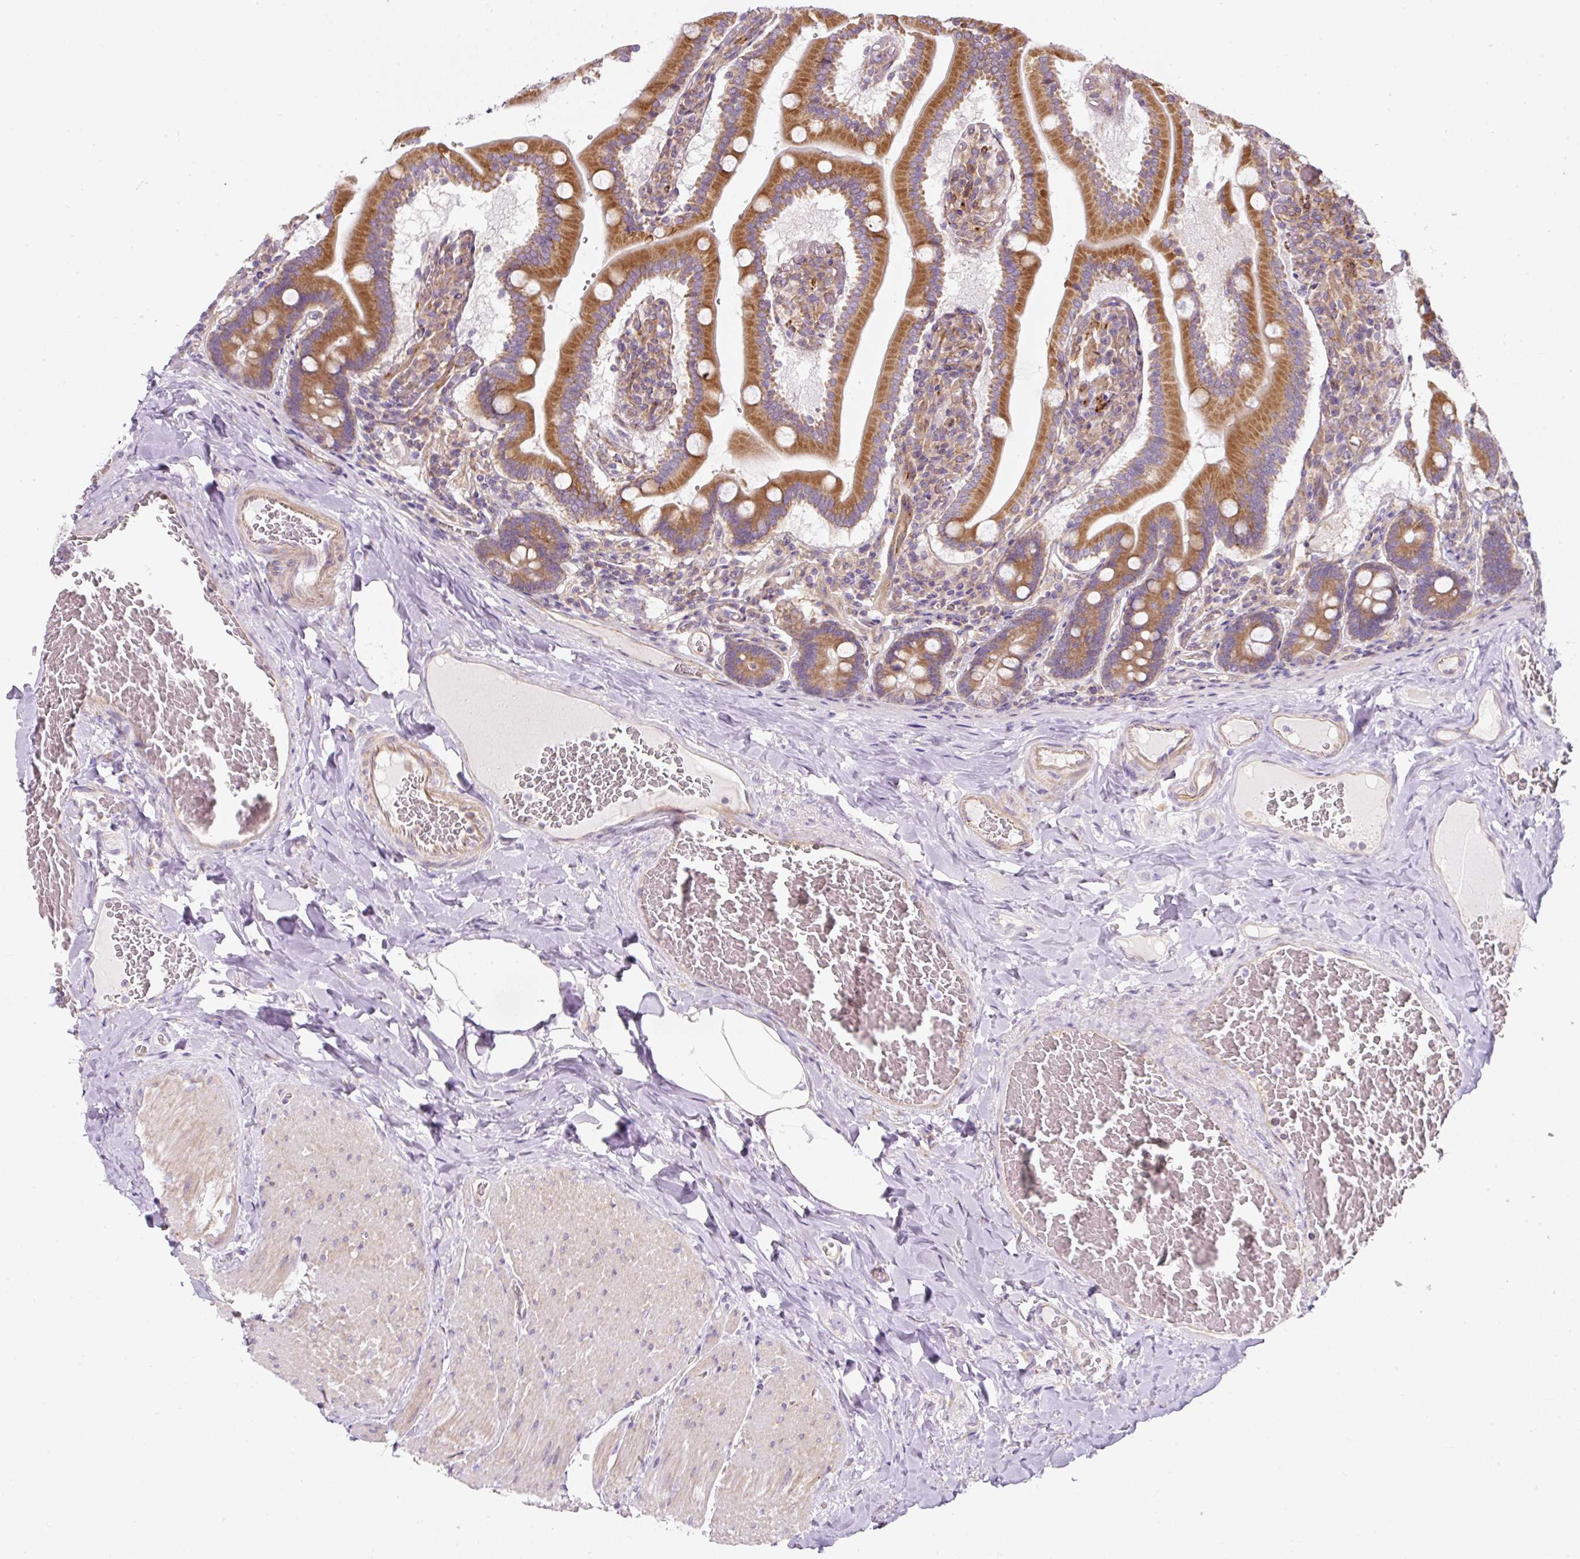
{"staining": {"intensity": "strong", "quantity": ">75%", "location": "cytoplasmic/membranous"}, "tissue": "duodenum", "cell_type": "Glandular cells", "image_type": "normal", "snomed": [{"axis": "morphology", "description": "Normal tissue, NOS"}, {"axis": "topography", "description": "Duodenum"}], "caption": "This is a micrograph of immunohistochemistry staining of benign duodenum, which shows strong expression in the cytoplasmic/membranous of glandular cells.", "gene": "ERAP2", "patient": {"sex": "female", "age": 62}}